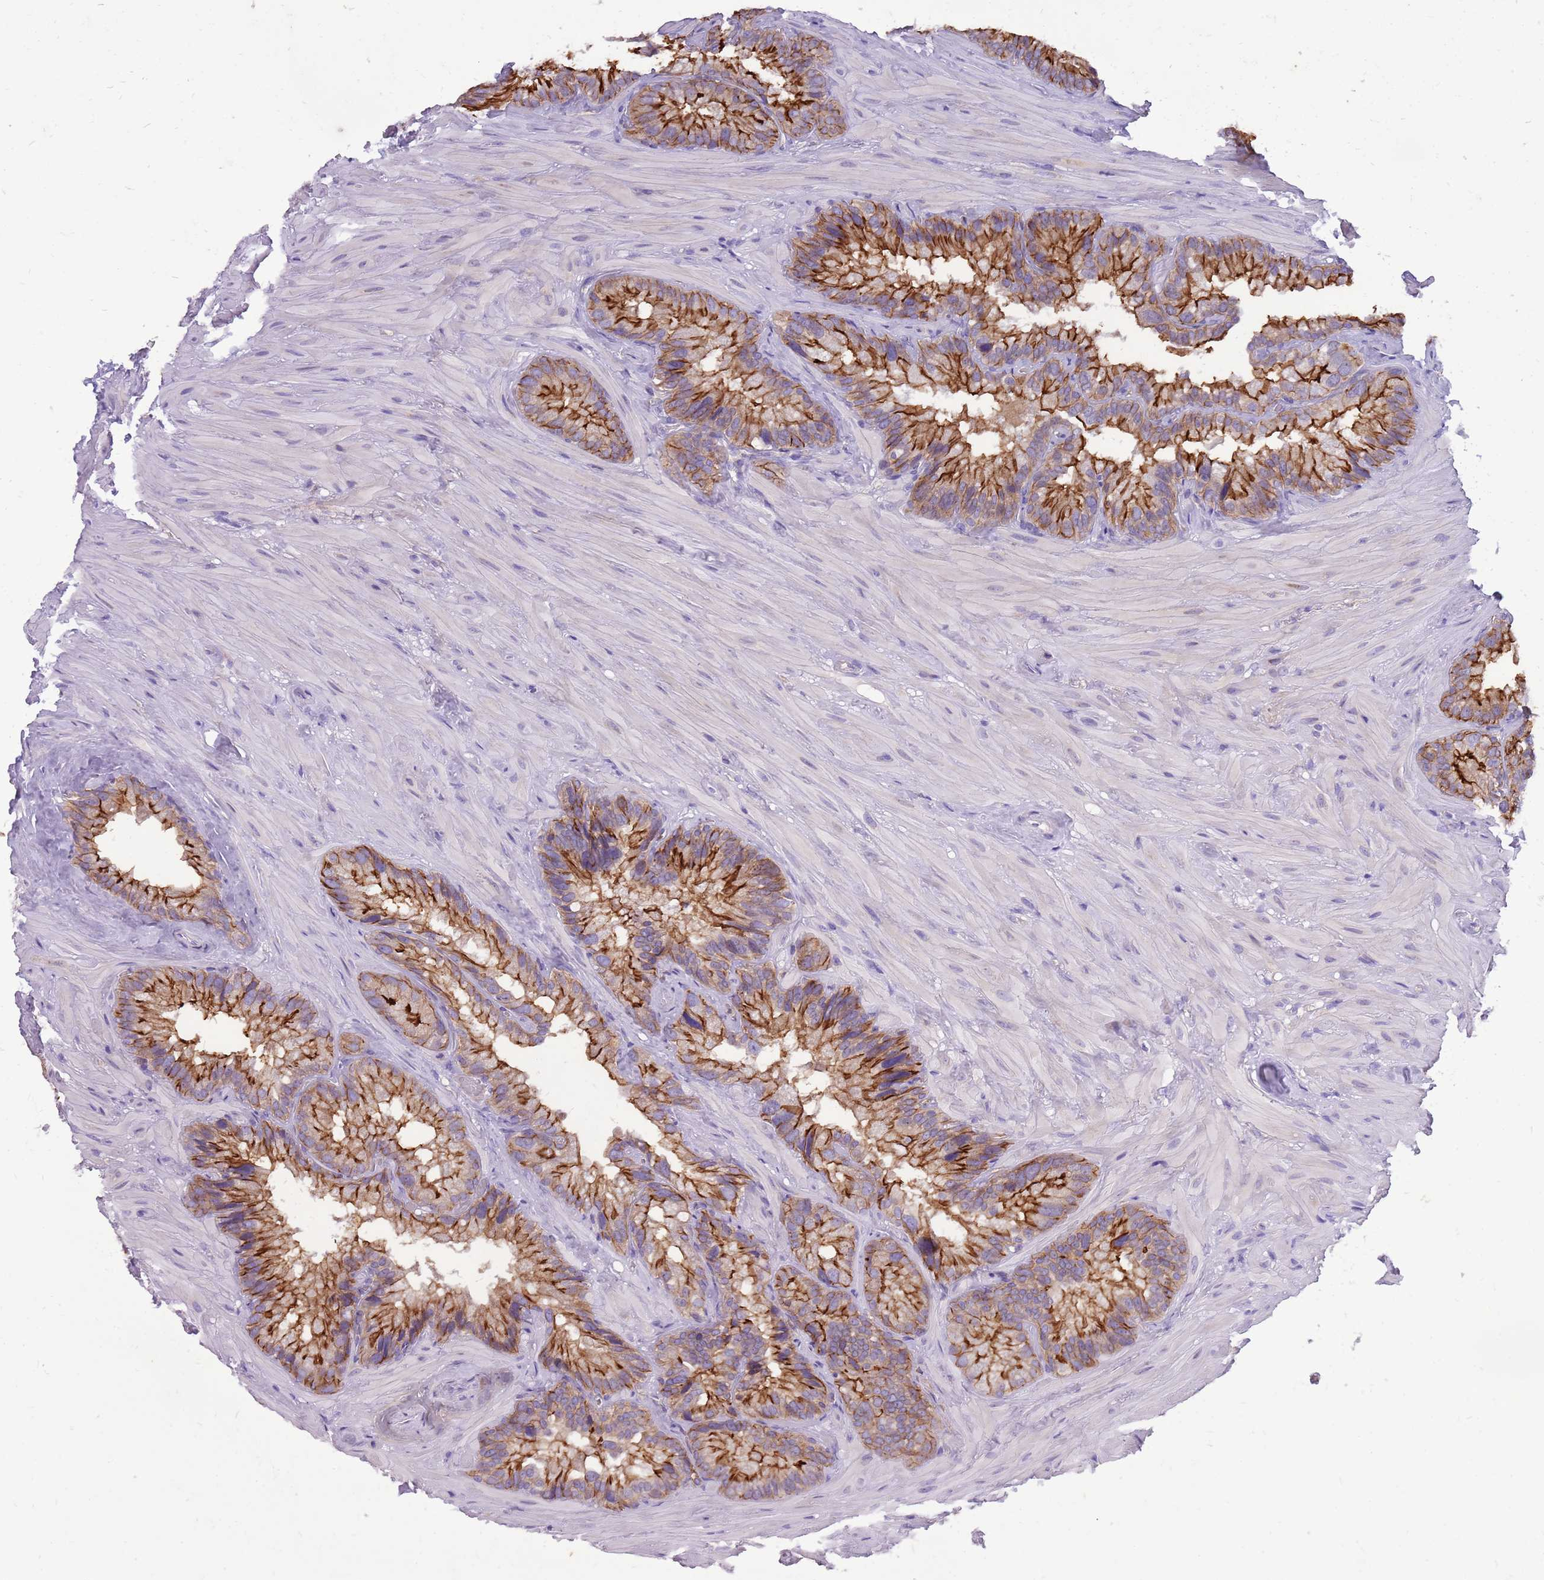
{"staining": {"intensity": "moderate", "quantity": ">75%", "location": "cytoplasmic/membranous"}, "tissue": "seminal vesicle", "cell_type": "Glandular cells", "image_type": "normal", "snomed": [{"axis": "morphology", "description": "Normal tissue, NOS"}, {"axis": "topography", "description": "Prostate"}, {"axis": "topography", "description": "Seminal veicle"}], "caption": "IHC micrograph of benign seminal vesicle: human seminal vesicle stained using immunohistochemistry exhibits medium levels of moderate protein expression localized specifically in the cytoplasmic/membranous of glandular cells, appearing as a cytoplasmic/membranous brown color.", "gene": "WDR90", "patient": {"sex": "male", "age": 68}}